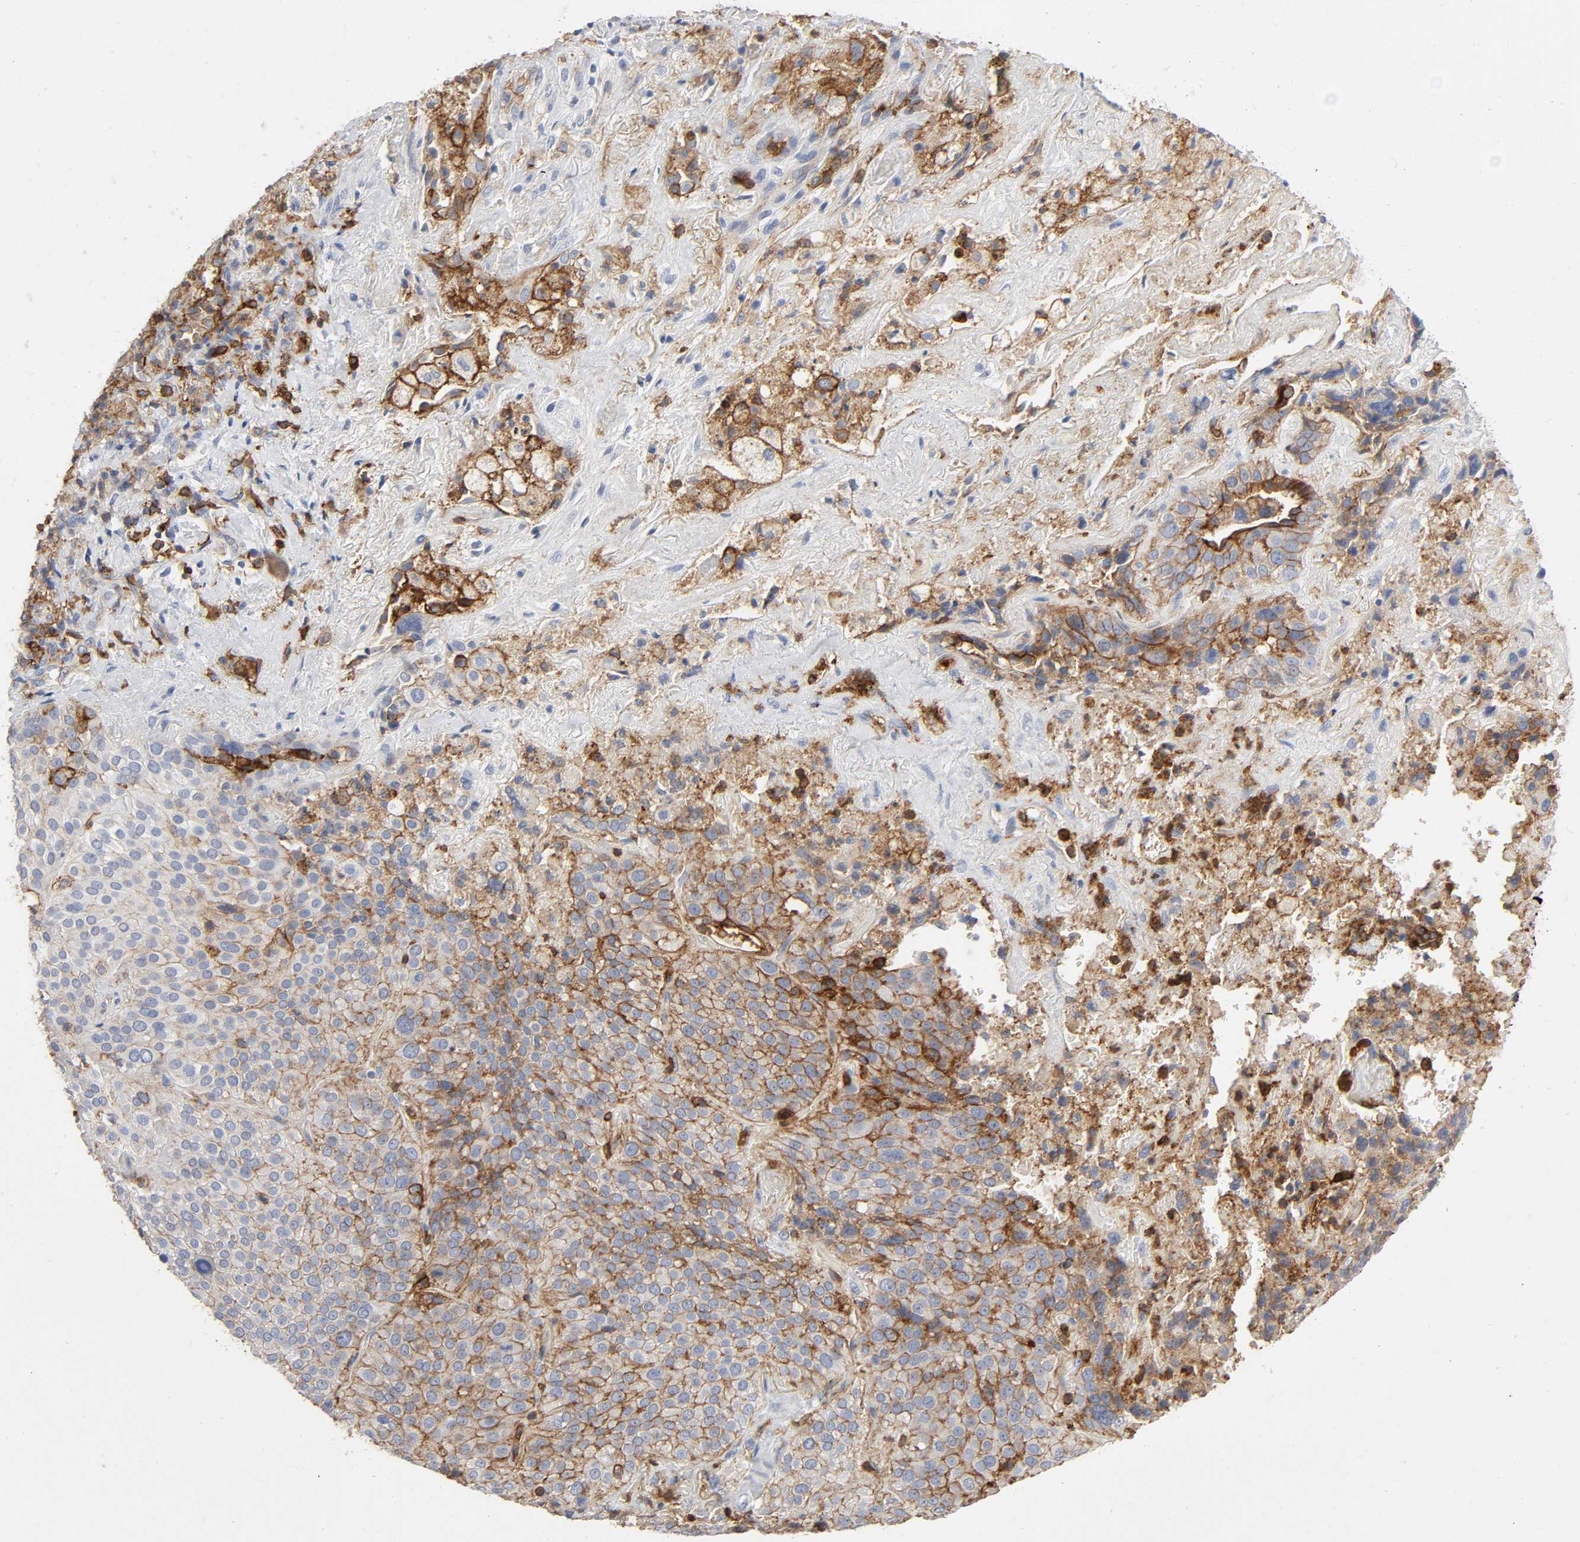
{"staining": {"intensity": "strong", "quantity": "25%-75%", "location": "cytoplasmic/membranous"}, "tissue": "lung cancer", "cell_type": "Tumor cells", "image_type": "cancer", "snomed": [{"axis": "morphology", "description": "Squamous cell carcinoma, NOS"}, {"axis": "topography", "description": "Lung"}], "caption": "IHC micrograph of neoplastic tissue: squamous cell carcinoma (lung) stained using immunohistochemistry displays high levels of strong protein expression localized specifically in the cytoplasmic/membranous of tumor cells, appearing as a cytoplasmic/membranous brown color.", "gene": "LYN", "patient": {"sex": "male", "age": 54}}